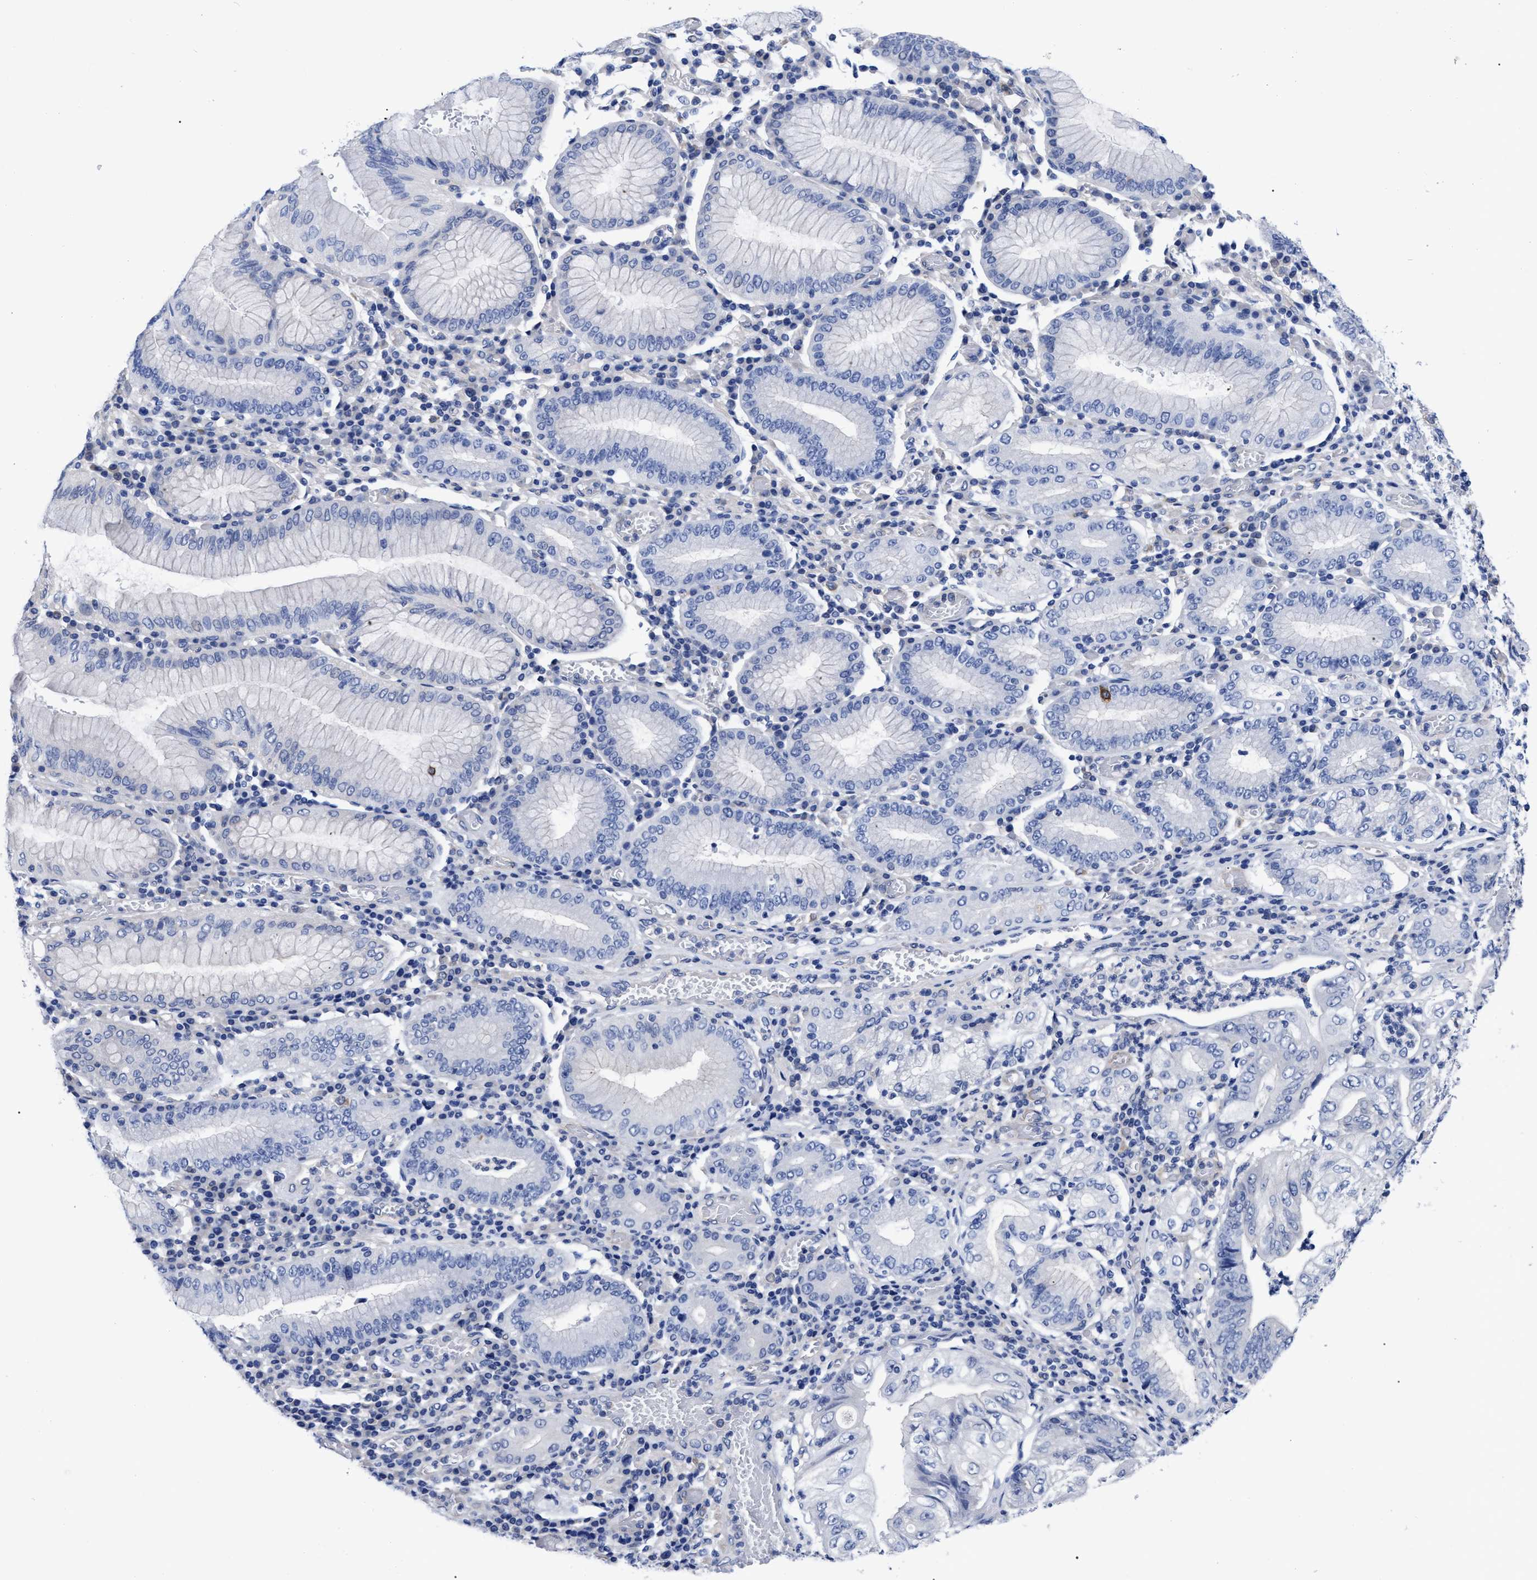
{"staining": {"intensity": "negative", "quantity": "none", "location": "none"}, "tissue": "stomach cancer", "cell_type": "Tumor cells", "image_type": "cancer", "snomed": [{"axis": "morphology", "description": "Adenocarcinoma, NOS"}, {"axis": "topography", "description": "Stomach"}], "caption": "DAB immunohistochemical staining of stomach cancer (adenocarcinoma) reveals no significant positivity in tumor cells.", "gene": "IRAG2", "patient": {"sex": "female", "age": 73}}